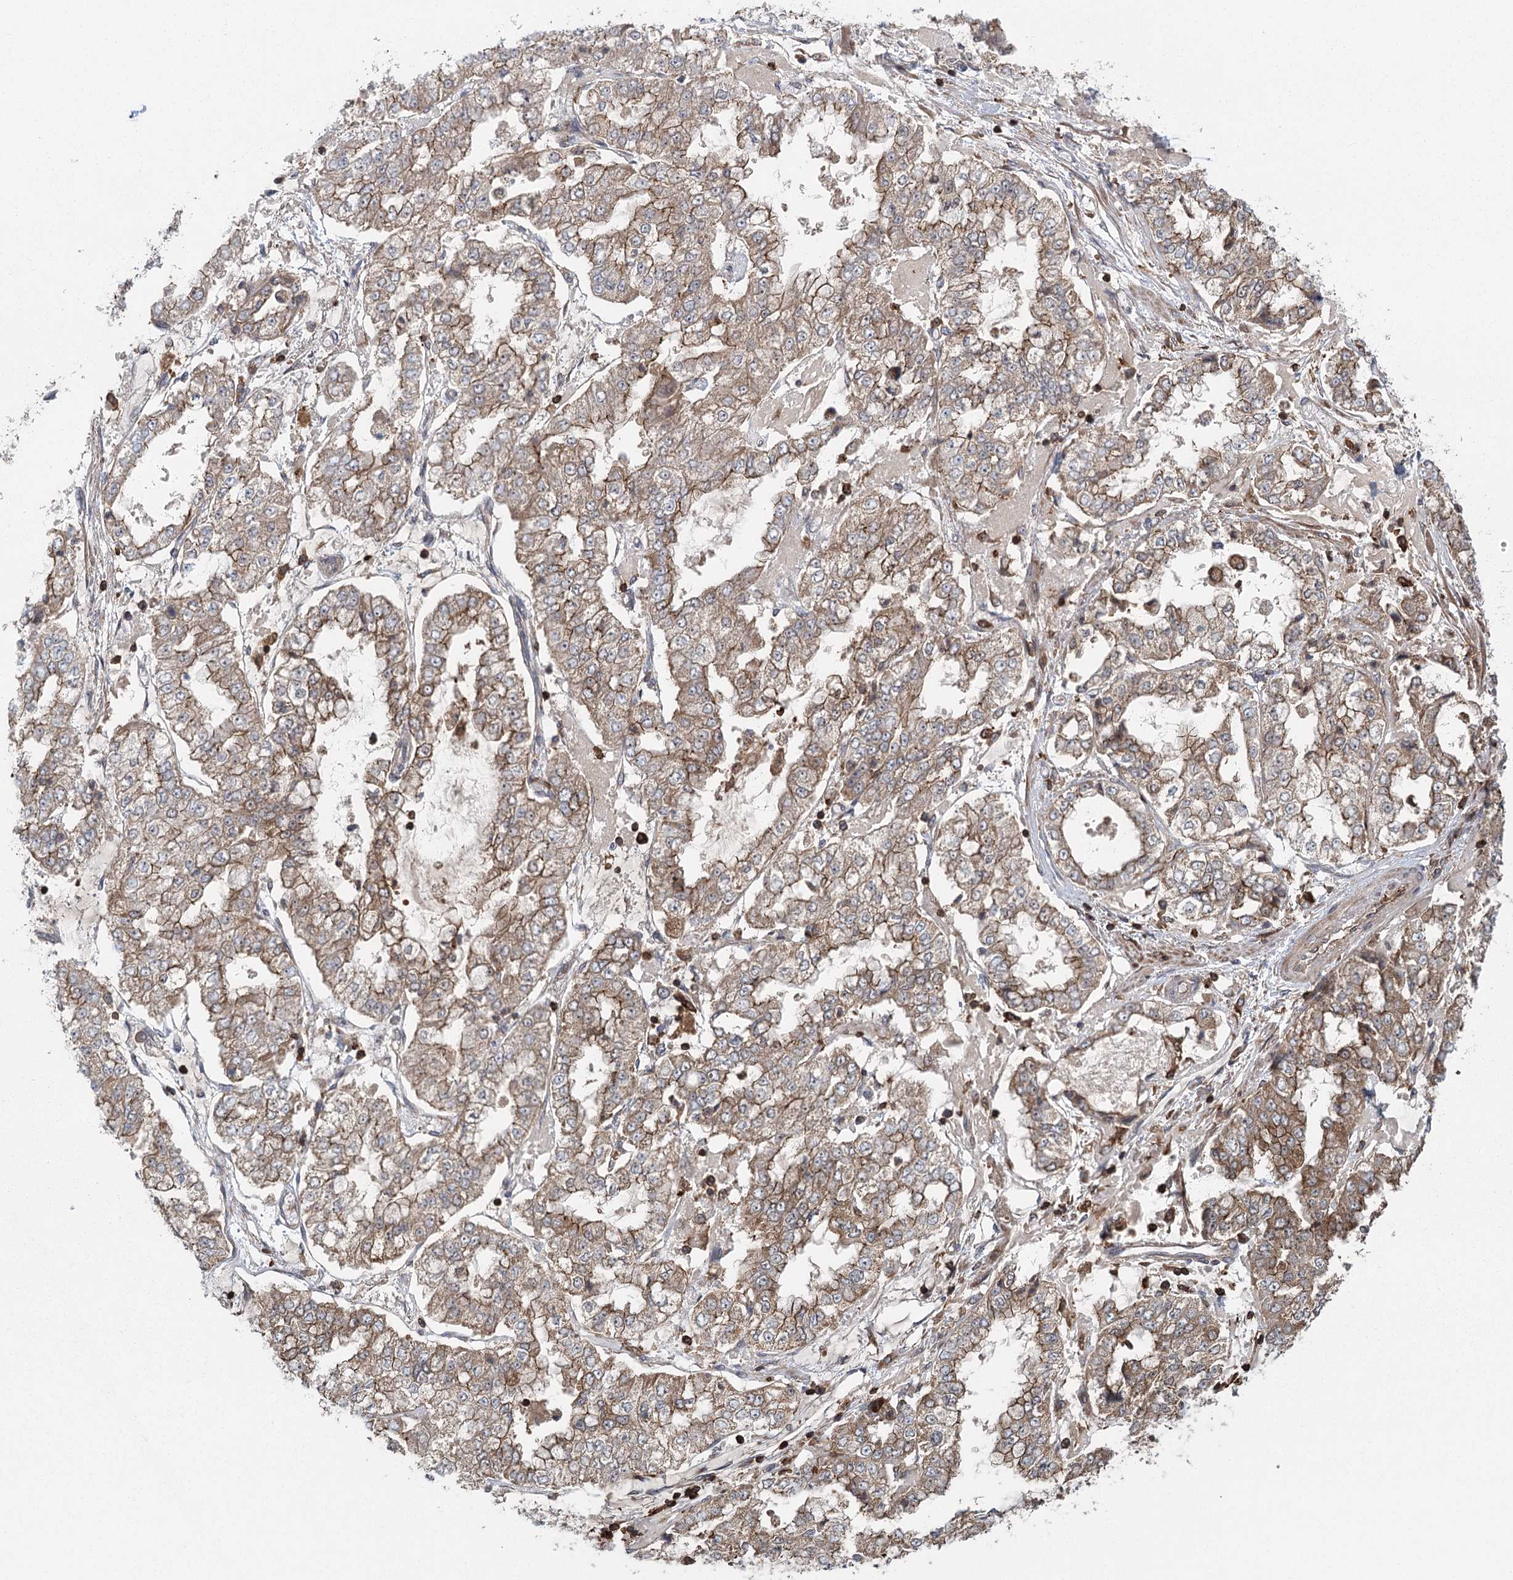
{"staining": {"intensity": "moderate", "quantity": ">75%", "location": "cytoplasmic/membranous"}, "tissue": "stomach cancer", "cell_type": "Tumor cells", "image_type": "cancer", "snomed": [{"axis": "morphology", "description": "Adenocarcinoma, NOS"}, {"axis": "topography", "description": "Stomach"}], "caption": "High-power microscopy captured an immunohistochemistry photomicrograph of stomach adenocarcinoma, revealing moderate cytoplasmic/membranous expression in about >75% of tumor cells.", "gene": "PLEKHA7", "patient": {"sex": "male", "age": 76}}